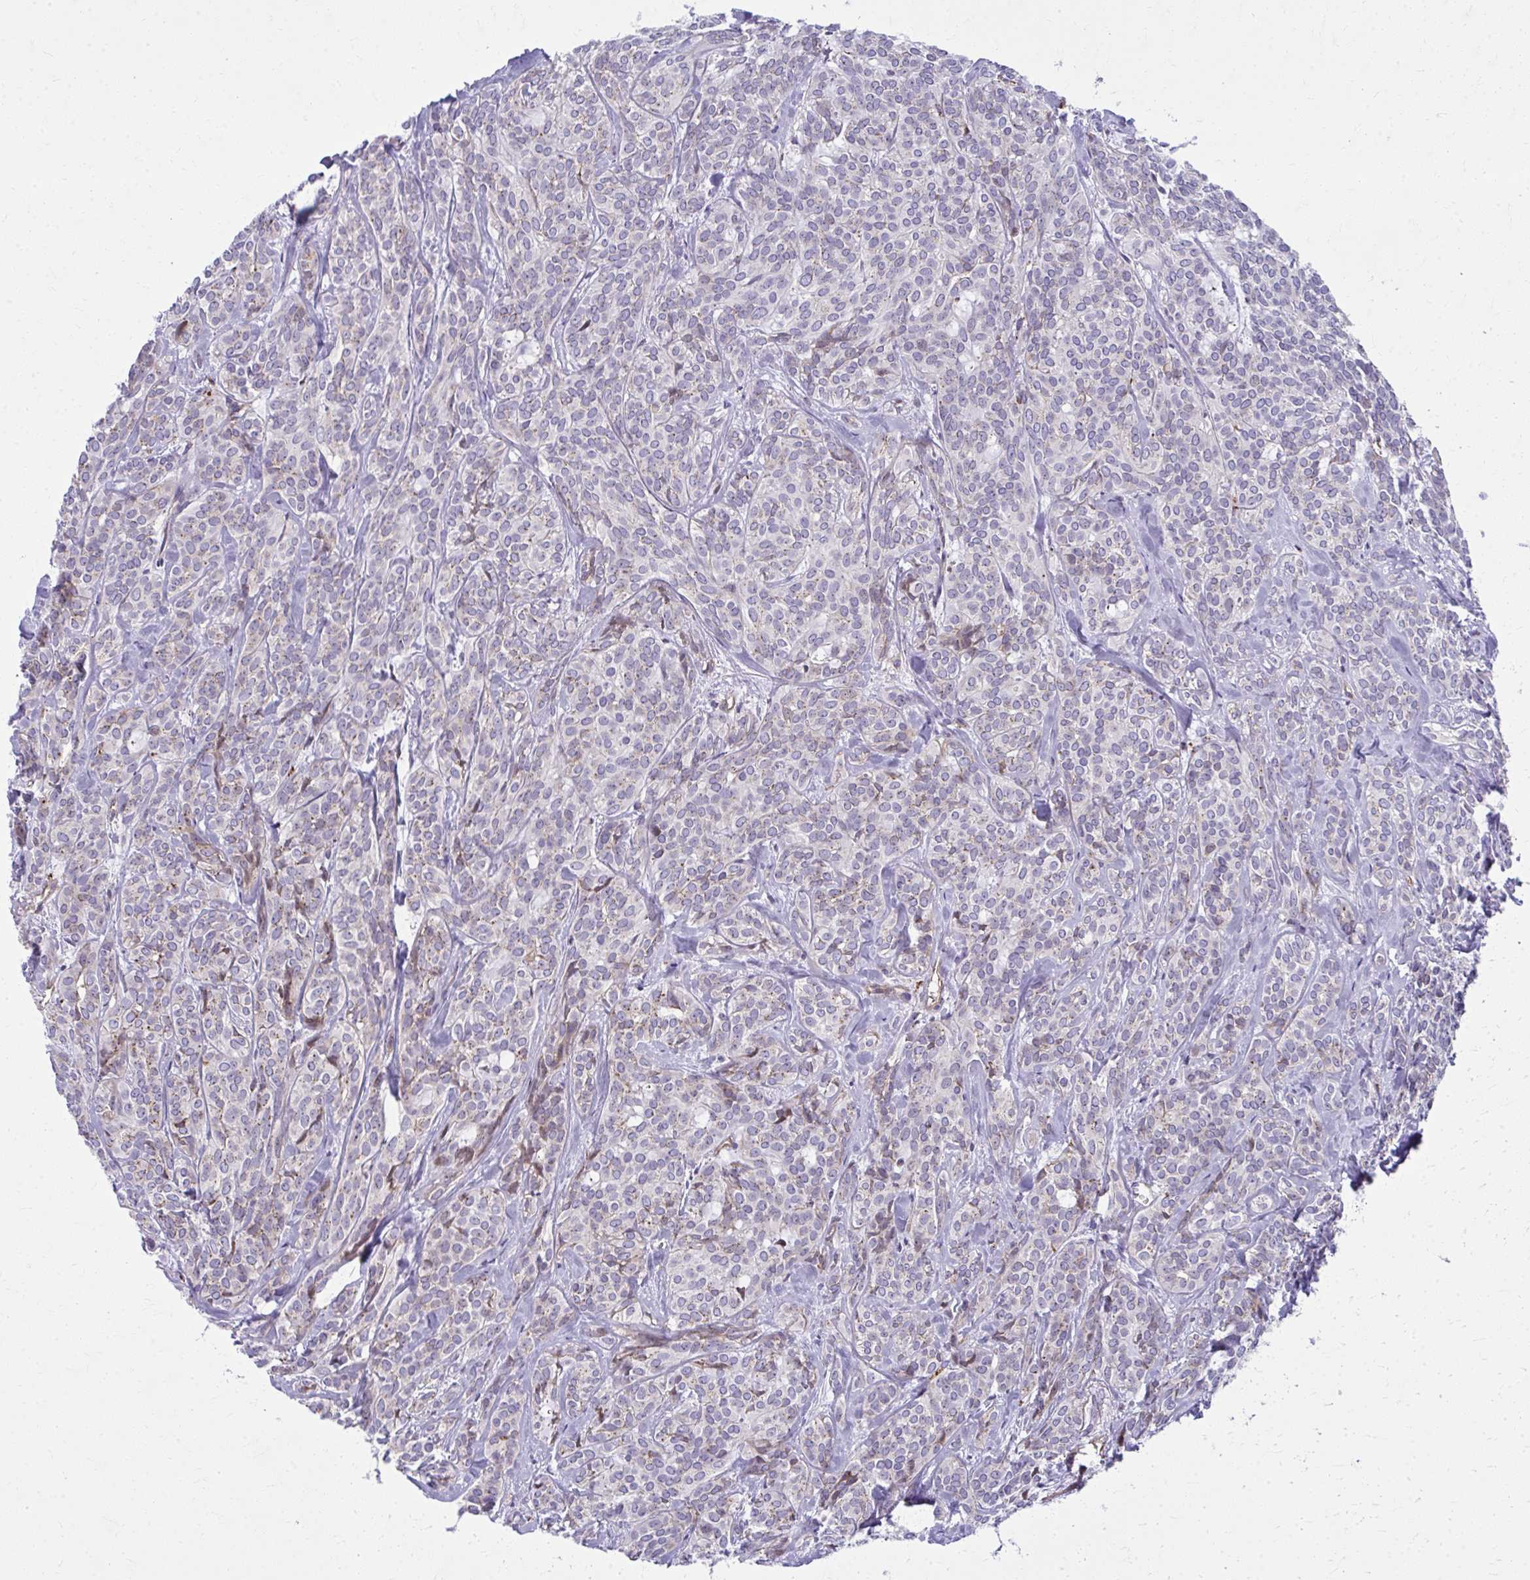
{"staining": {"intensity": "weak", "quantity": "25%-75%", "location": "cytoplasmic/membranous"}, "tissue": "head and neck cancer", "cell_type": "Tumor cells", "image_type": "cancer", "snomed": [{"axis": "morphology", "description": "Adenocarcinoma, NOS"}, {"axis": "topography", "description": "Head-Neck"}], "caption": "There is low levels of weak cytoplasmic/membranous staining in tumor cells of adenocarcinoma (head and neck), as demonstrated by immunohistochemical staining (brown color).", "gene": "LRRC4B", "patient": {"sex": "female", "age": 57}}